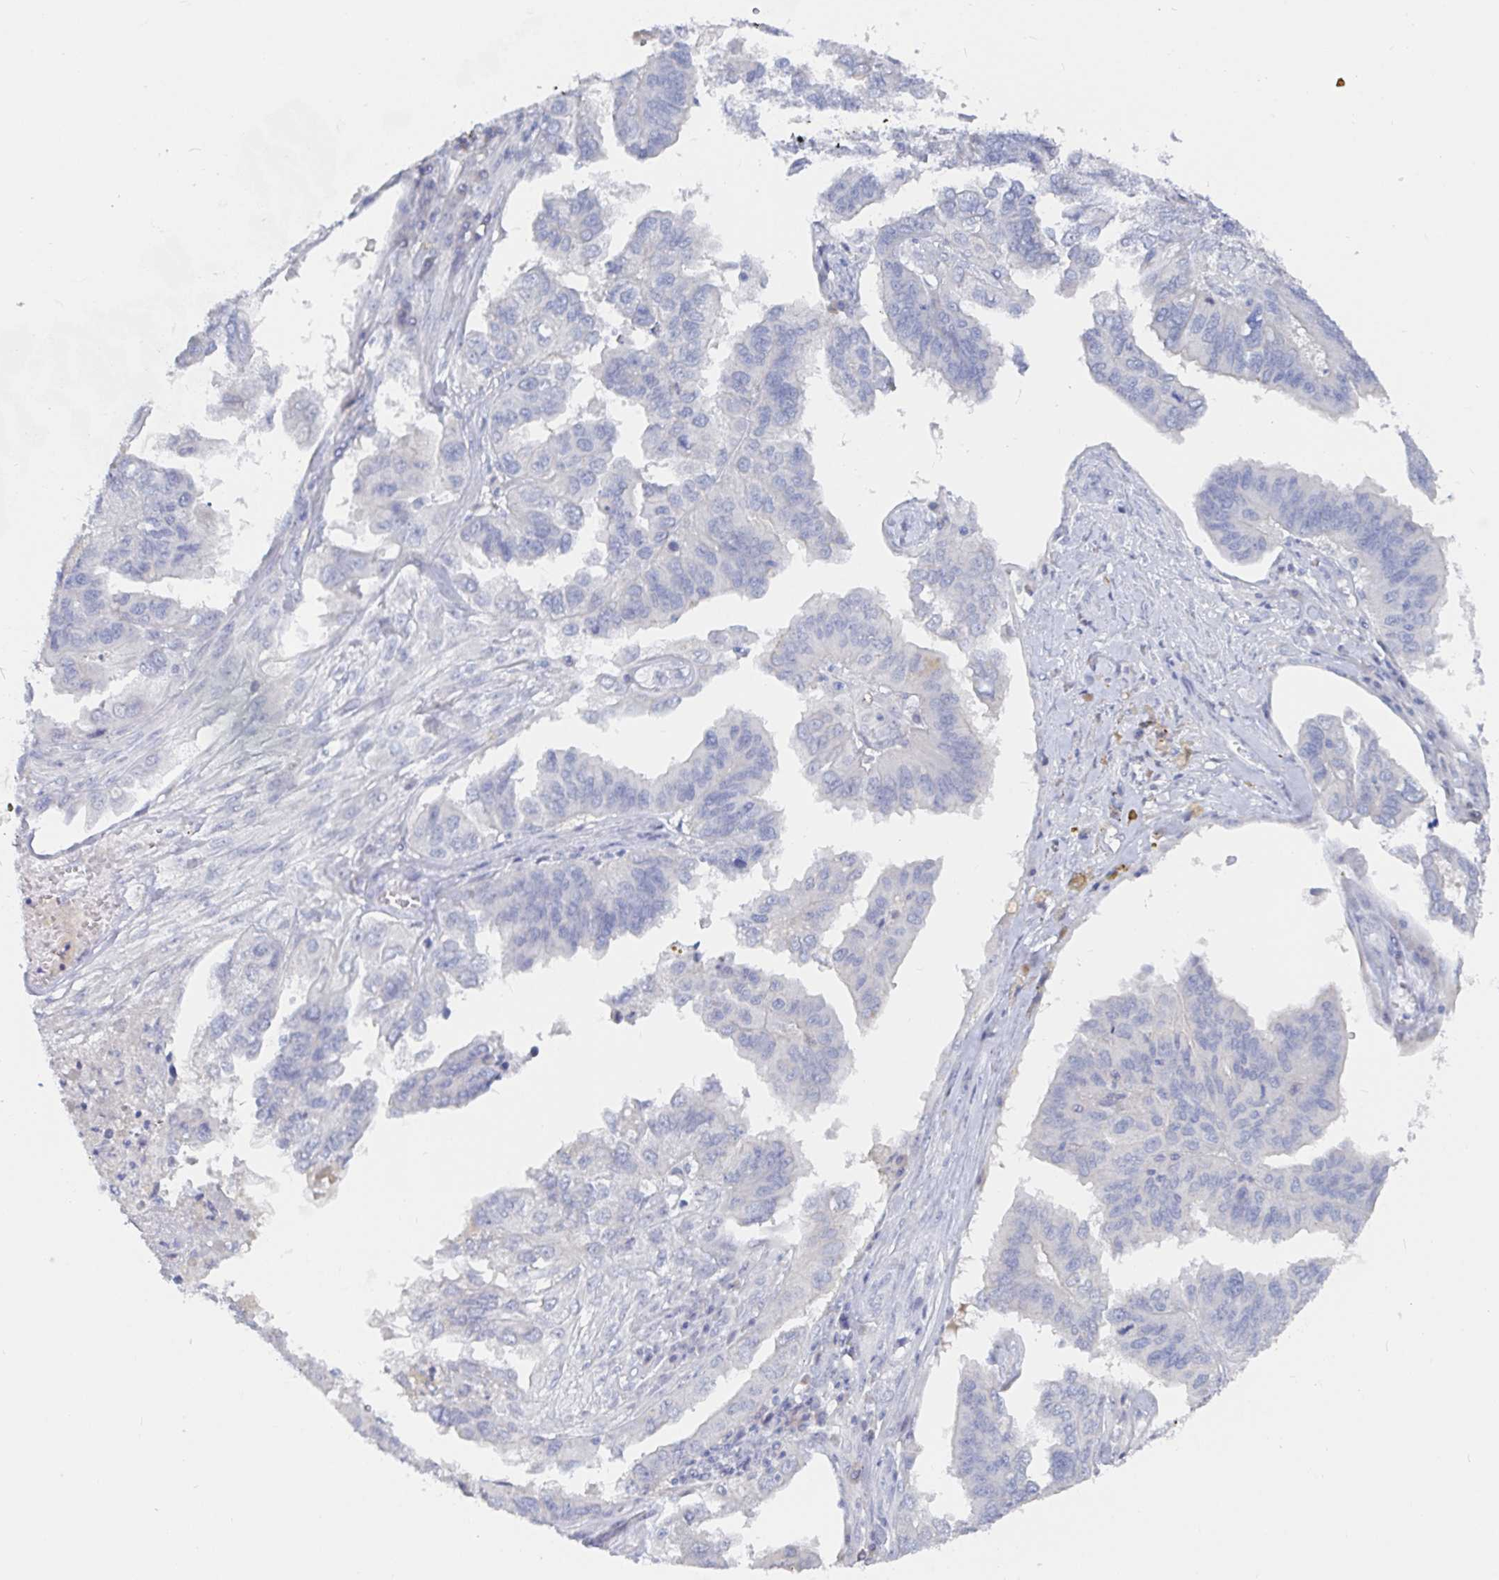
{"staining": {"intensity": "negative", "quantity": "none", "location": "none"}, "tissue": "ovarian cancer", "cell_type": "Tumor cells", "image_type": "cancer", "snomed": [{"axis": "morphology", "description": "Cystadenocarcinoma, serous, NOS"}, {"axis": "topography", "description": "Ovary"}], "caption": "High magnification brightfield microscopy of ovarian cancer (serous cystadenocarcinoma) stained with DAB (3,3'-diaminobenzidine) (brown) and counterstained with hematoxylin (blue): tumor cells show no significant staining.", "gene": "ZNF430", "patient": {"sex": "female", "age": 79}}